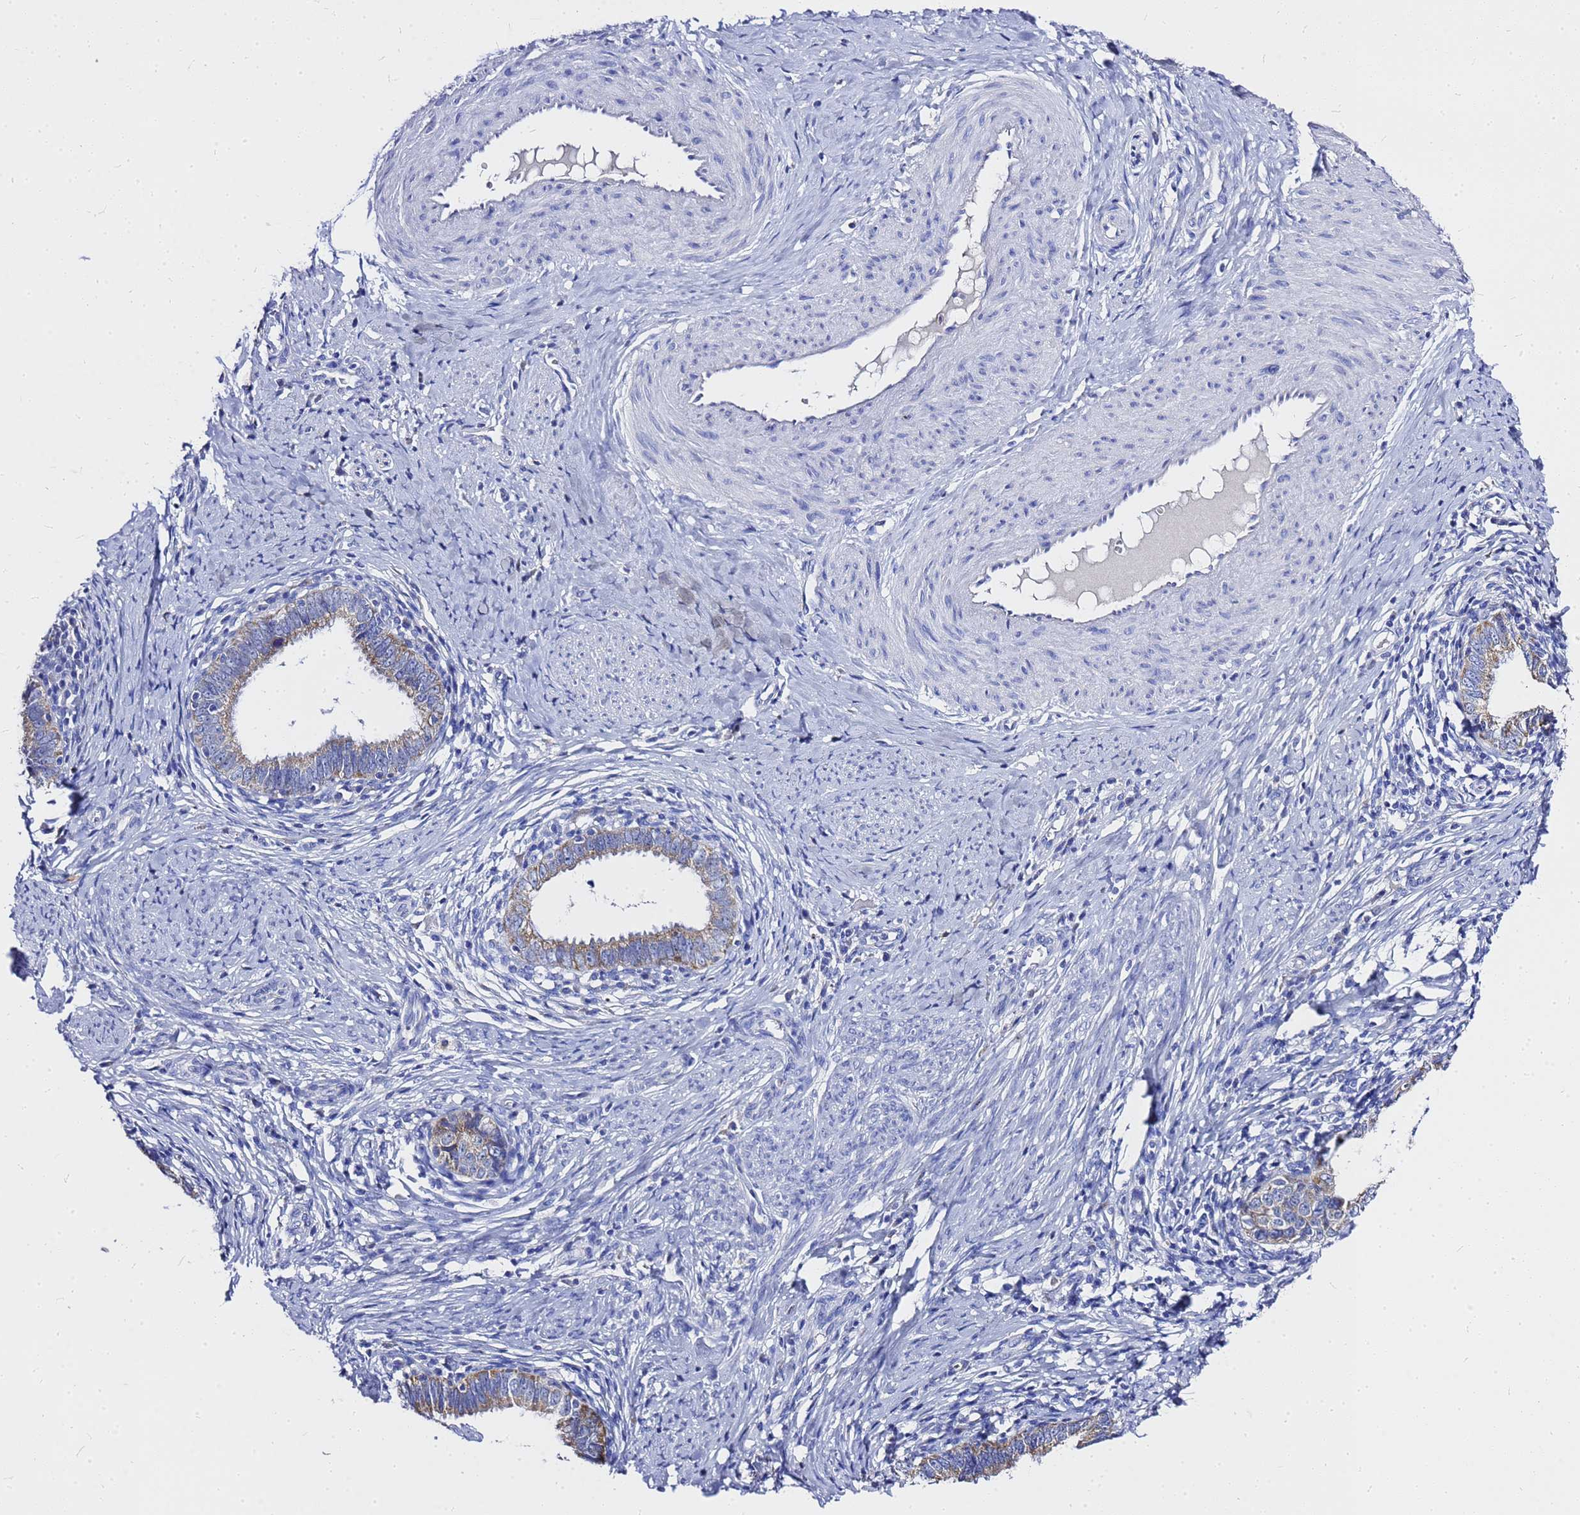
{"staining": {"intensity": "moderate", "quantity": "25%-75%", "location": "cytoplasmic/membranous"}, "tissue": "cervical cancer", "cell_type": "Tumor cells", "image_type": "cancer", "snomed": [{"axis": "morphology", "description": "Adenocarcinoma, NOS"}, {"axis": "topography", "description": "Cervix"}], "caption": "Cervical cancer (adenocarcinoma) stained with DAB immunohistochemistry displays medium levels of moderate cytoplasmic/membranous expression in approximately 25%-75% of tumor cells.", "gene": "OR52E2", "patient": {"sex": "female", "age": 36}}